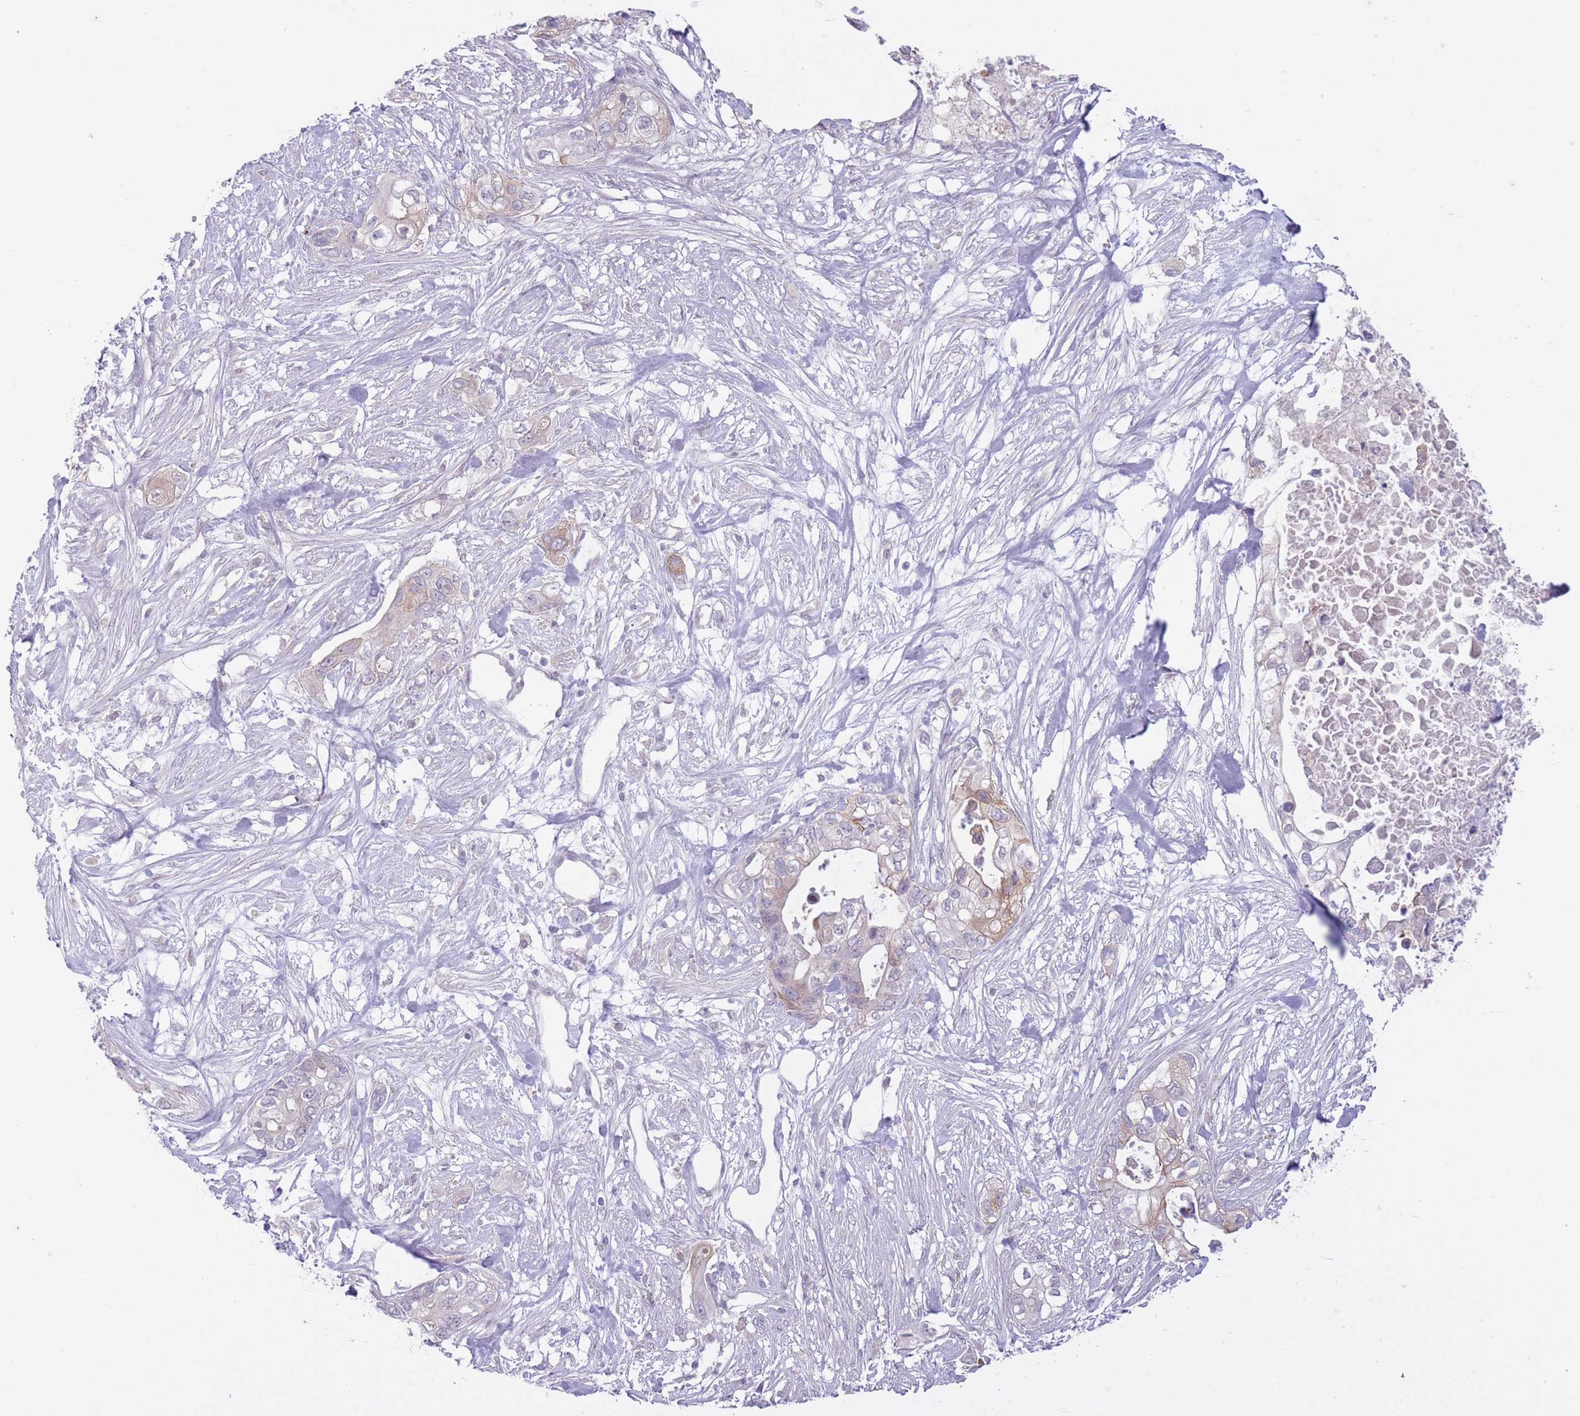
{"staining": {"intensity": "moderate", "quantity": "<25%", "location": "cytoplasmic/membranous"}, "tissue": "pancreatic cancer", "cell_type": "Tumor cells", "image_type": "cancer", "snomed": [{"axis": "morphology", "description": "Adenocarcinoma, NOS"}, {"axis": "topography", "description": "Pancreas"}], "caption": "Tumor cells demonstrate low levels of moderate cytoplasmic/membranous expression in approximately <25% of cells in human pancreatic cancer (adenocarcinoma).", "gene": "ARPIN", "patient": {"sex": "female", "age": 63}}